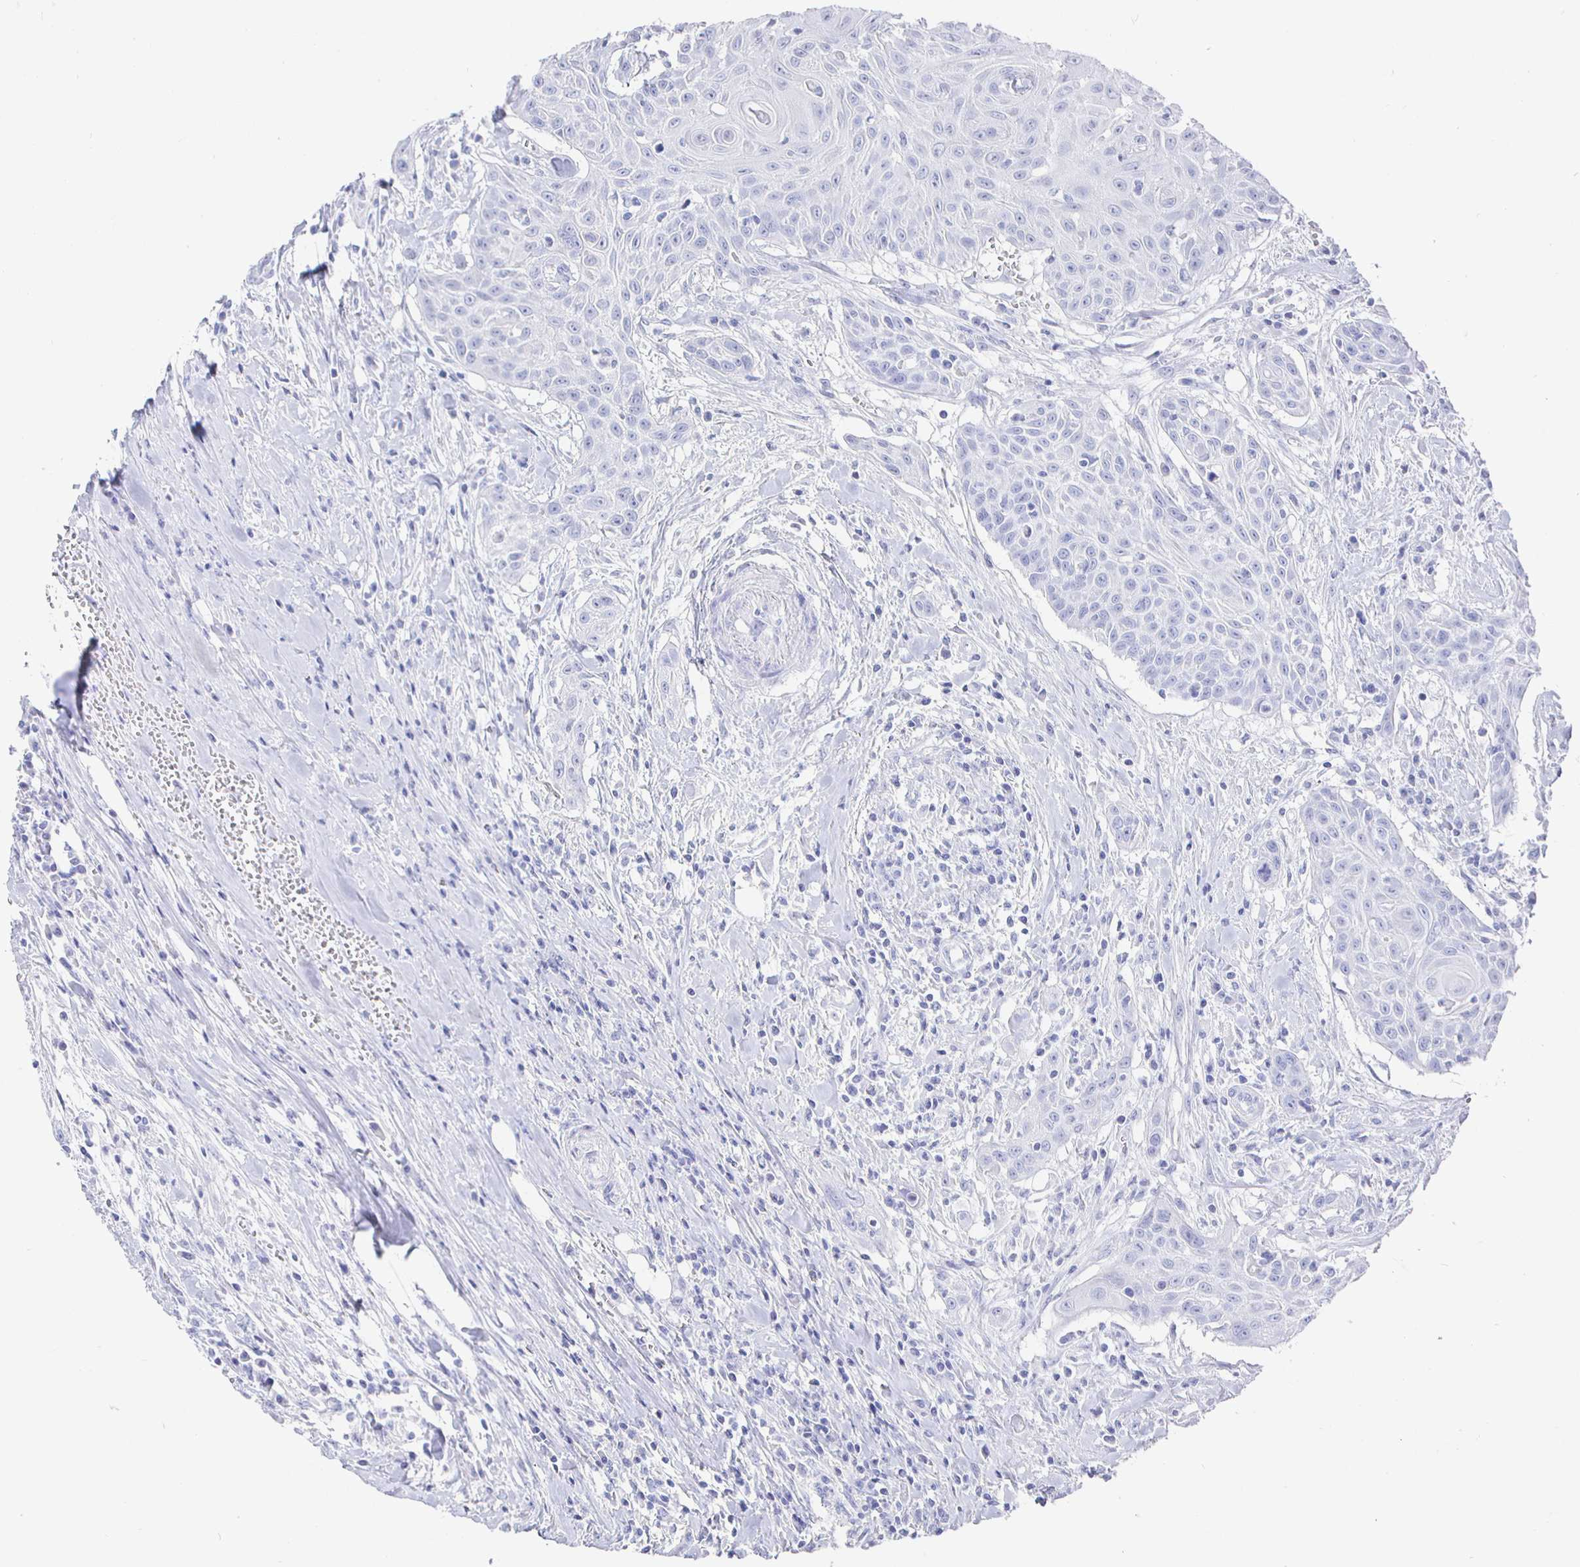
{"staining": {"intensity": "negative", "quantity": "none", "location": "none"}, "tissue": "head and neck cancer", "cell_type": "Tumor cells", "image_type": "cancer", "snomed": [{"axis": "morphology", "description": "Squamous cell carcinoma, NOS"}, {"axis": "topography", "description": "Lymph node"}, {"axis": "topography", "description": "Salivary gland"}, {"axis": "topography", "description": "Head-Neck"}], "caption": "A high-resolution photomicrograph shows immunohistochemistry (IHC) staining of head and neck cancer, which shows no significant expression in tumor cells. Nuclei are stained in blue.", "gene": "CLCA1", "patient": {"sex": "female", "age": 74}}